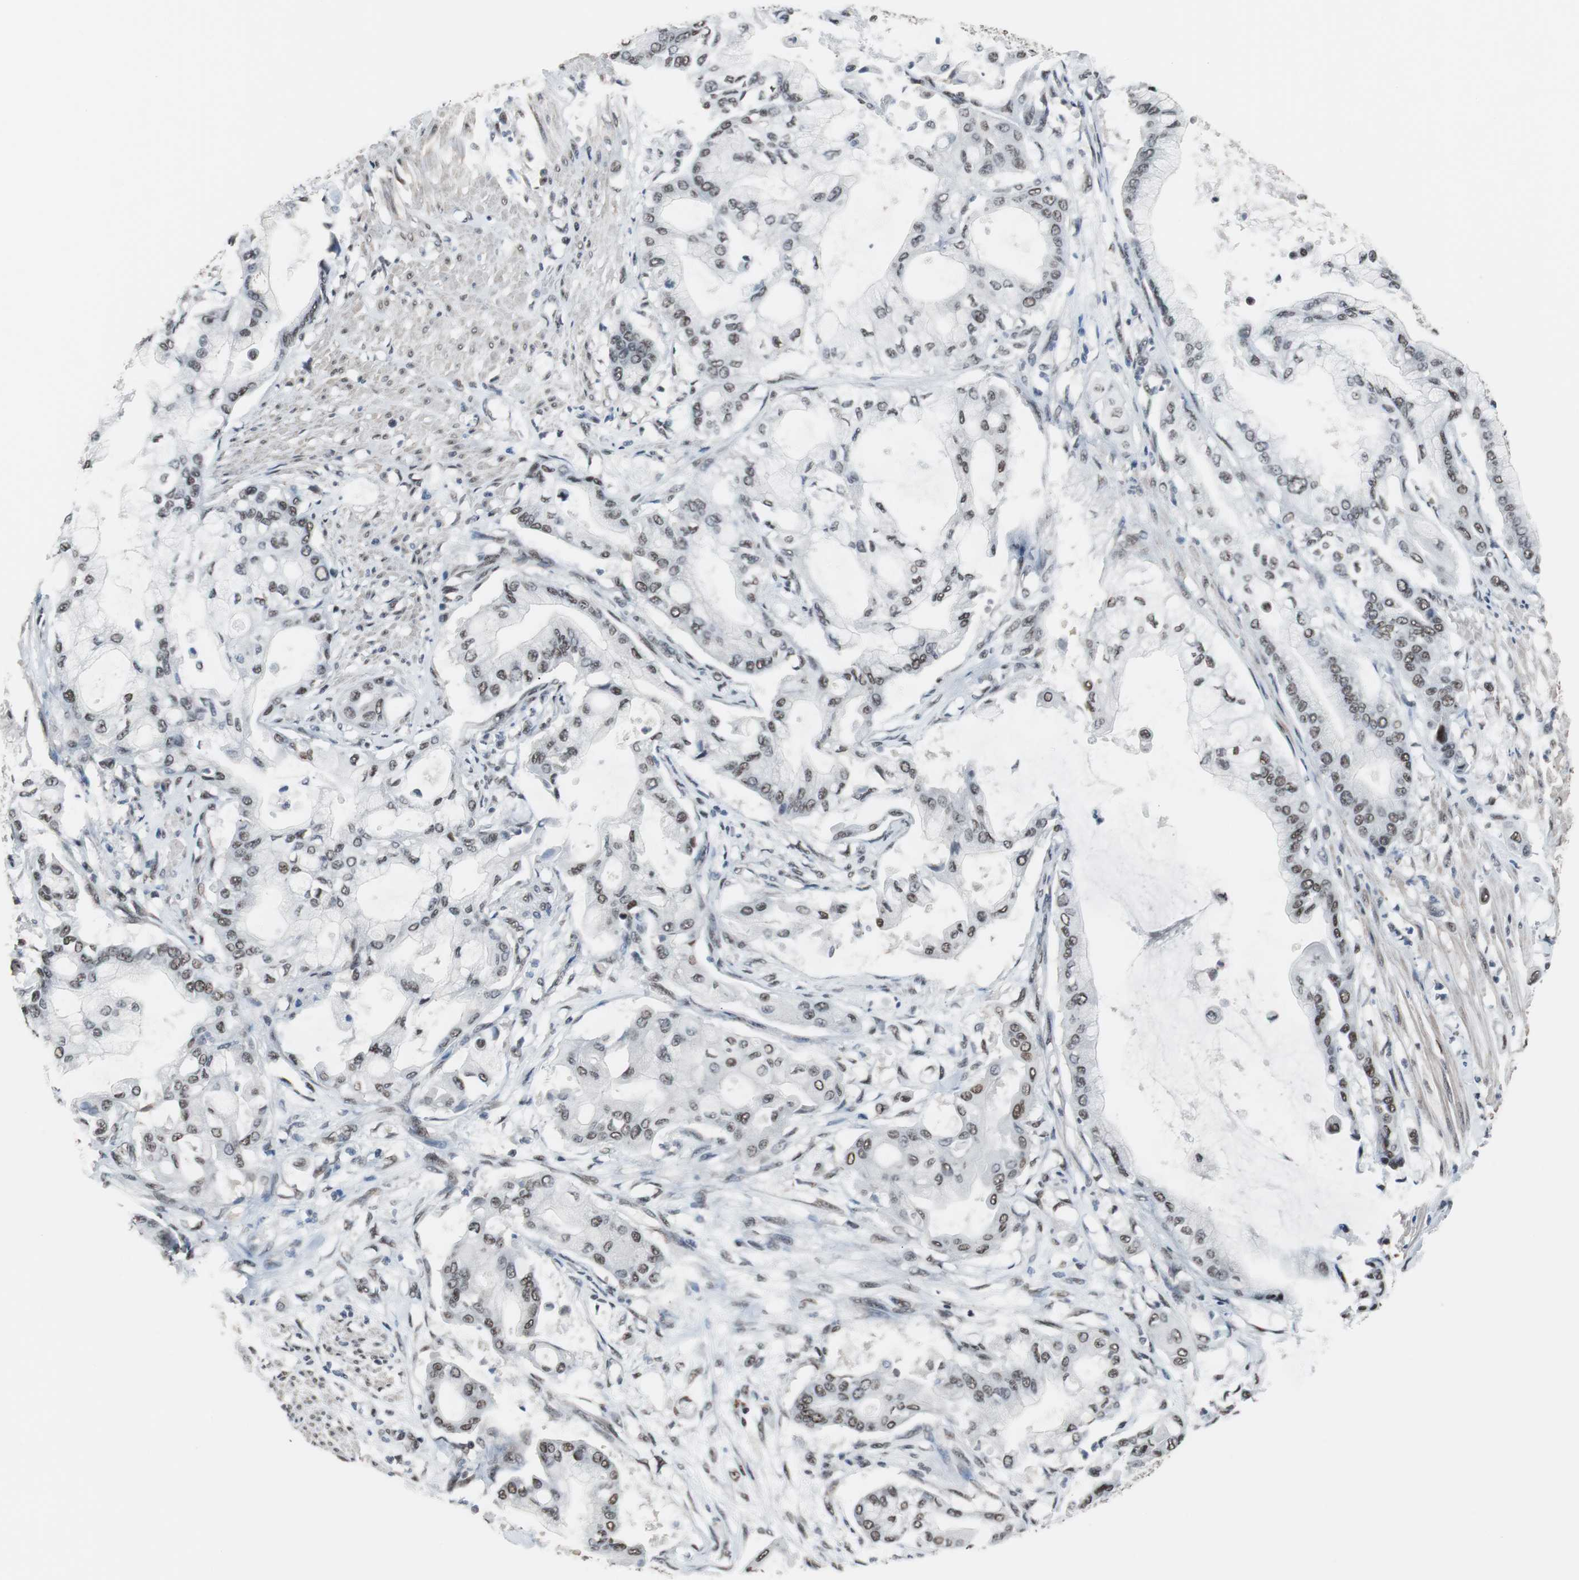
{"staining": {"intensity": "moderate", "quantity": ">75%", "location": "nuclear"}, "tissue": "pancreatic cancer", "cell_type": "Tumor cells", "image_type": "cancer", "snomed": [{"axis": "morphology", "description": "Adenocarcinoma, NOS"}, {"axis": "morphology", "description": "Adenocarcinoma, metastatic, NOS"}, {"axis": "topography", "description": "Lymph node"}, {"axis": "topography", "description": "Pancreas"}, {"axis": "topography", "description": "Duodenum"}], "caption": "Immunohistochemistry (IHC) micrograph of neoplastic tissue: human pancreatic cancer stained using immunohistochemistry (IHC) shows medium levels of moderate protein expression localized specifically in the nuclear of tumor cells, appearing as a nuclear brown color.", "gene": "TAF7", "patient": {"sex": "female", "age": 64}}